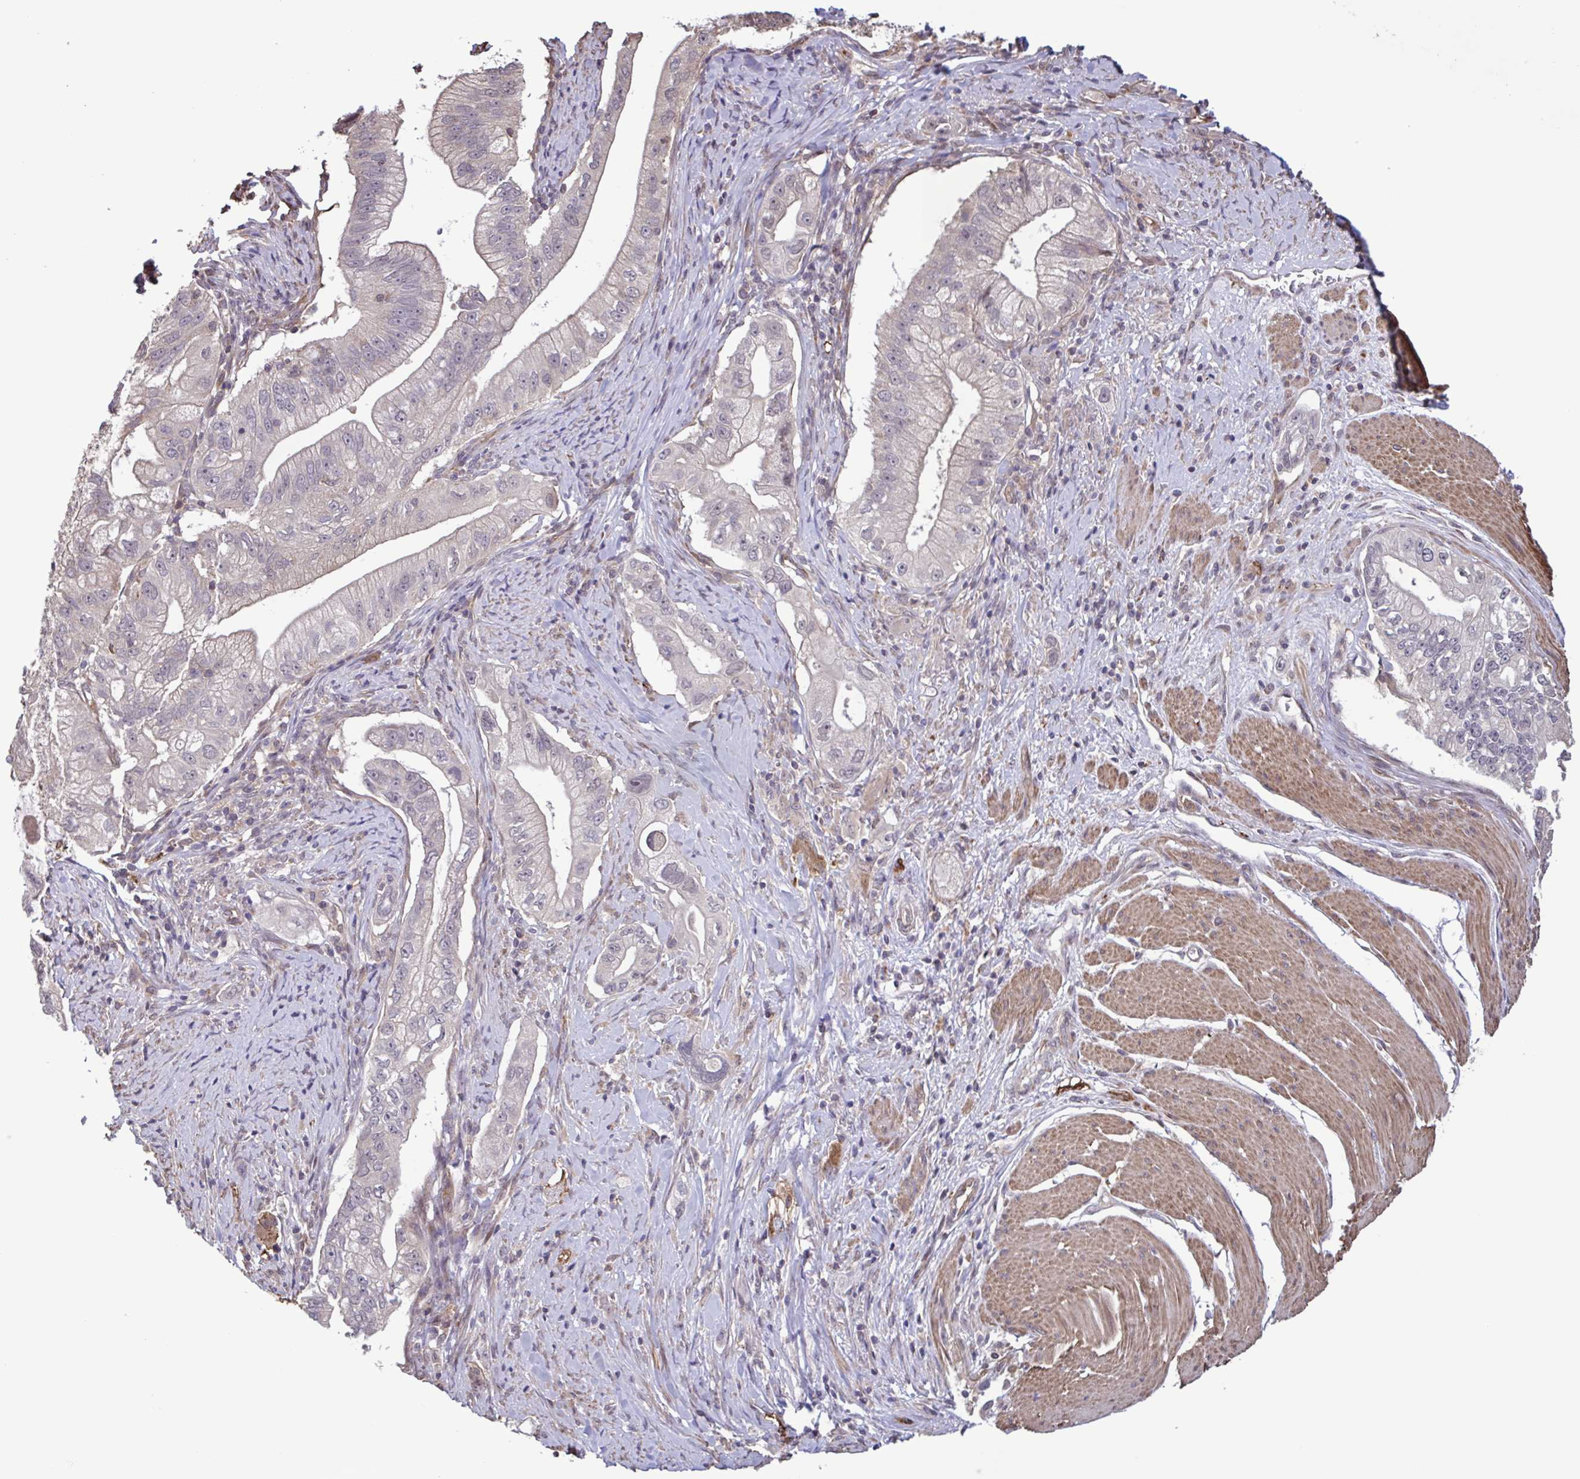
{"staining": {"intensity": "negative", "quantity": "none", "location": "none"}, "tissue": "pancreatic cancer", "cell_type": "Tumor cells", "image_type": "cancer", "snomed": [{"axis": "morphology", "description": "Adenocarcinoma, NOS"}, {"axis": "topography", "description": "Pancreas"}], "caption": "This is an IHC photomicrograph of human adenocarcinoma (pancreatic). There is no positivity in tumor cells.", "gene": "ZNF200", "patient": {"sex": "male", "age": 70}}